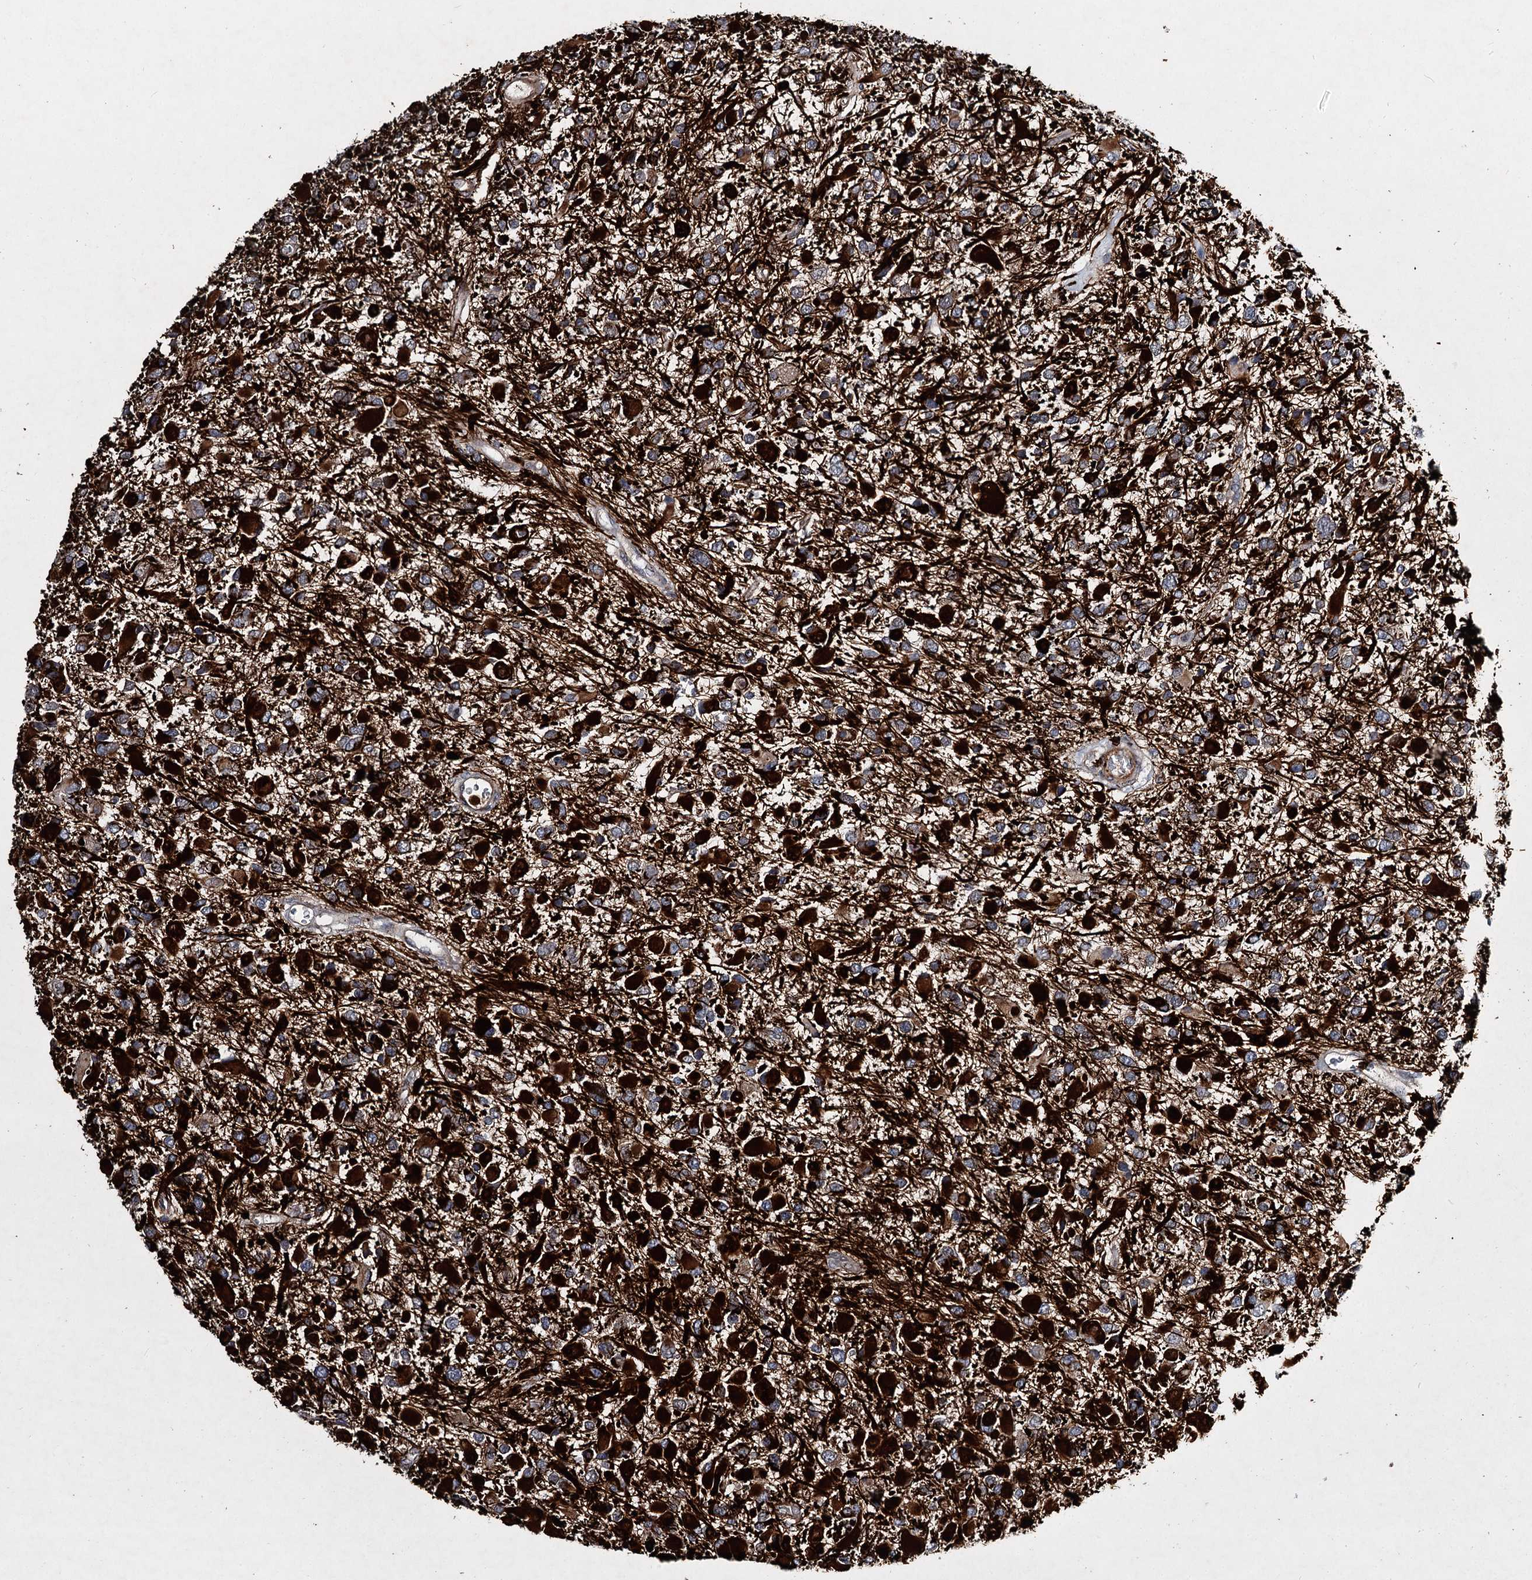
{"staining": {"intensity": "strong", "quantity": "25%-75%", "location": "cytoplasmic/membranous"}, "tissue": "glioma", "cell_type": "Tumor cells", "image_type": "cancer", "snomed": [{"axis": "morphology", "description": "Glioma, malignant, High grade"}, {"axis": "topography", "description": "Brain"}], "caption": "A brown stain labels strong cytoplasmic/membranous staining of a protein in human malignant high-grade glioma tumor cells.", "gene": "MINDY3", "patient": {"sex": "male", "age": 53}}